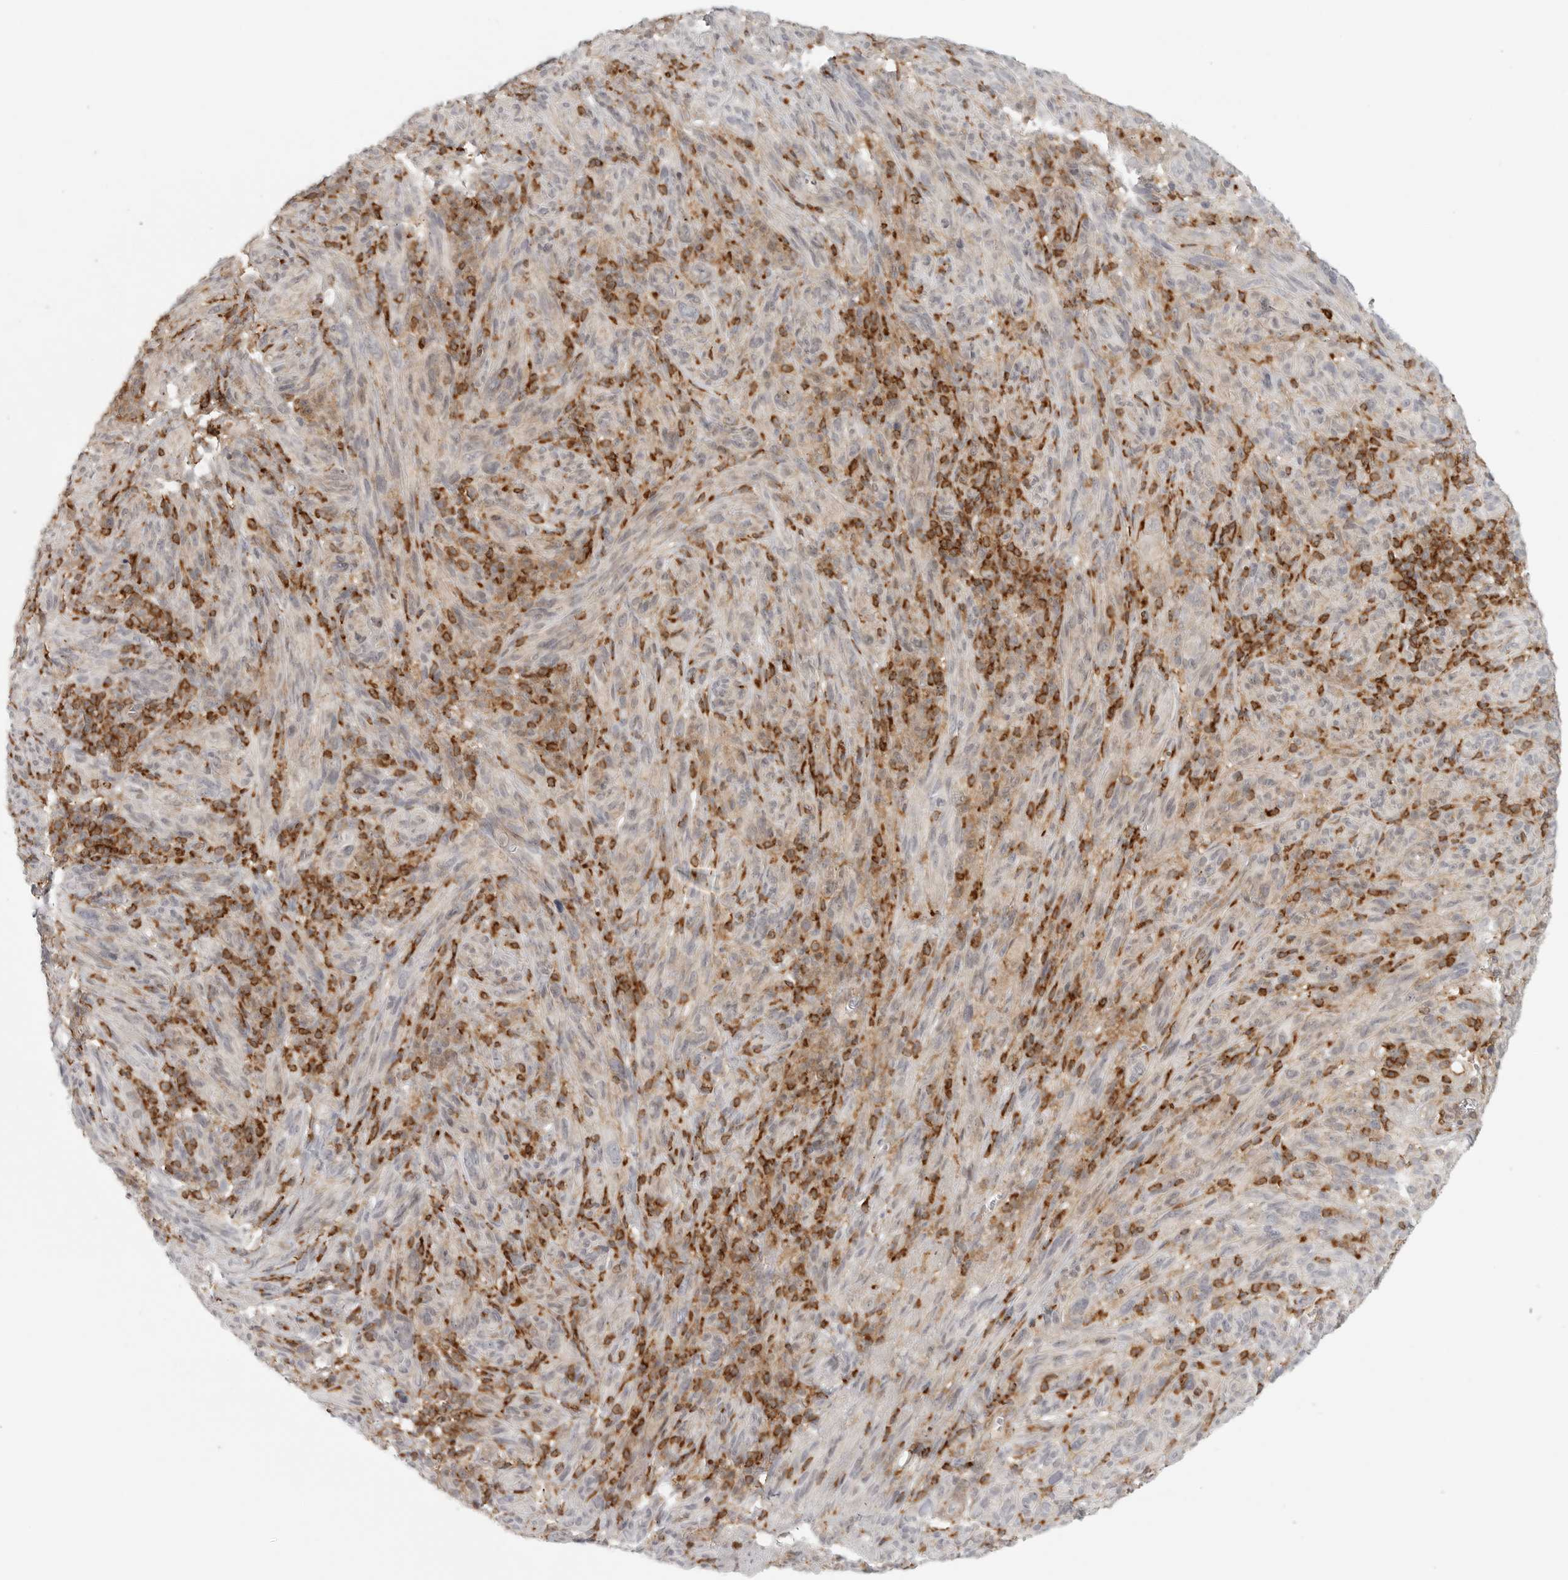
{"staining": {"intensity": "moderate", "quantity": "25%-75%", "location": "cytoplasmic/membranous"}, "tissue": "melanoma", "cell_type": "Tumor cells", "image_type": "cancer", "snomed": [{"axis": "morphology", "description": "Malignant melanoma, NOS"}, {"axis": "topography", "description": "Skin of head"}], "caption": "Protein expression analysis of human melanoma reveals moderate cytoplasmic/membranous expression in about 25%-75% of tumor cells. The protein of interest is shown in brown color, while the nuclei are stained blue.", "gene": "SH3KBP1", "patient": {"sex": "male", "age": 96}}